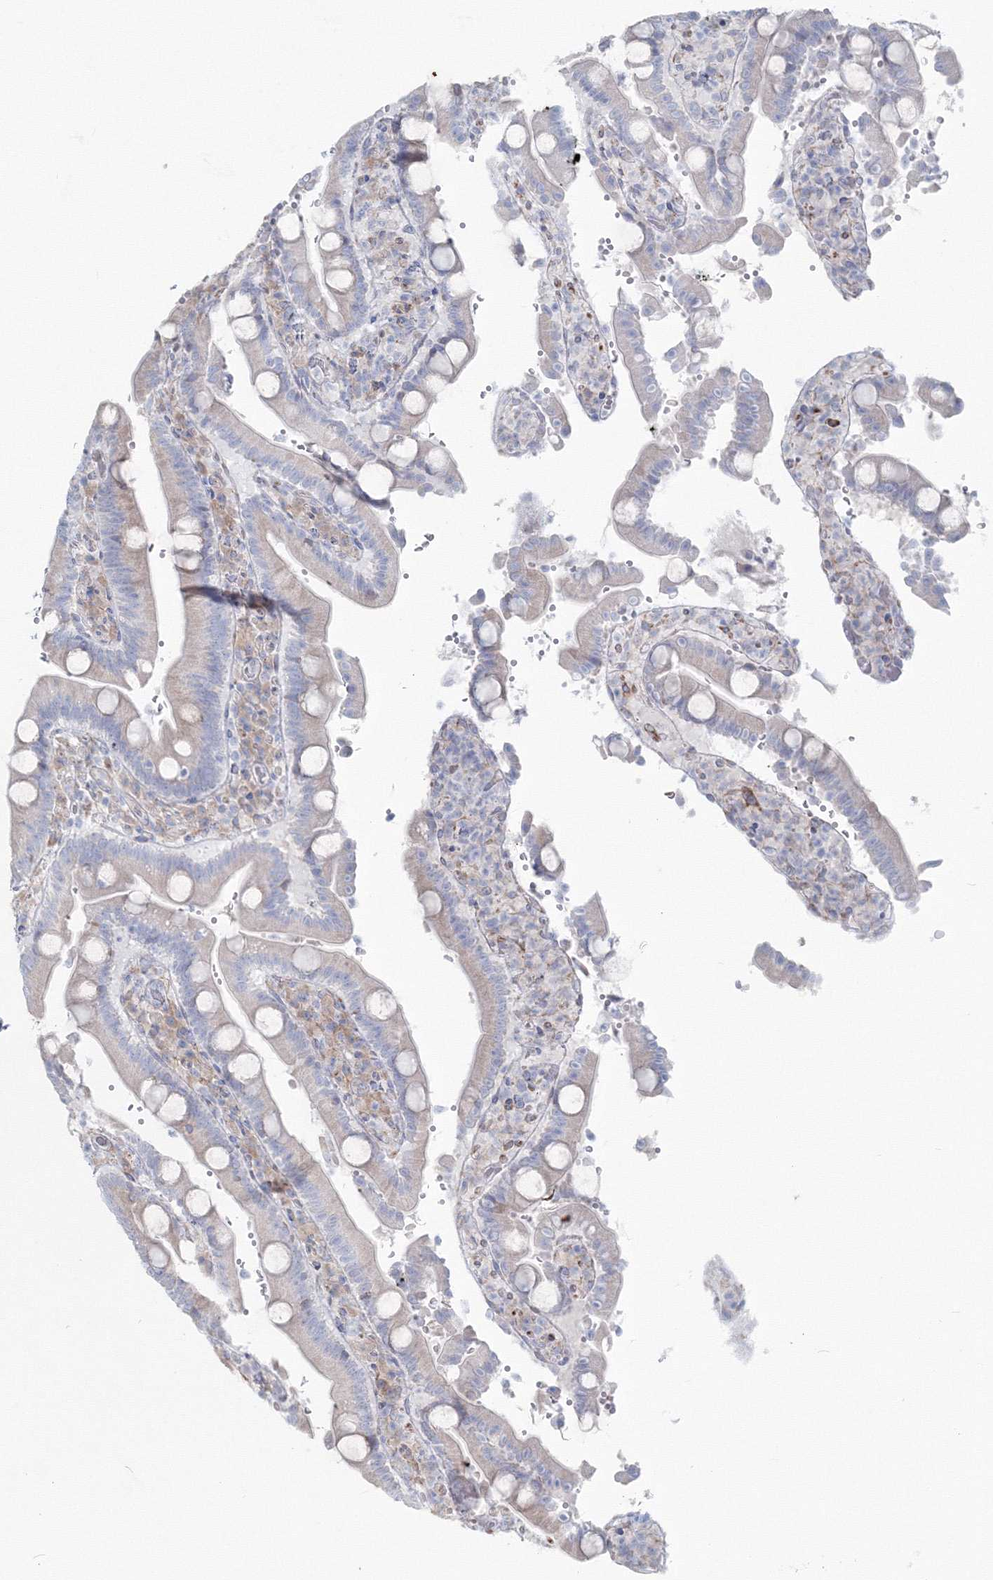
{"staining": {"intensity": "moderate", "quantity": "<25%", "location": "cytoplasmic/membranous"}, "tissue": "duodenum", "cell_type": "Glandular cells", "image_type": "normal", "snomed": [{"axis": "morphology", "description": "Normal tissue, NOS"}, {"axis": "topography", "description": "Small intestine, NOS"}], "caption": "A brown stain highlights moderate cytoplasmic/membranous expression of a protein in glandular cells of unremarkable duodenum. (brown staining indicates protein expression, while blue staining denotes nuclei).", "gene": "ENSG00000285283", "patient": {"sex": "female", "age": 71}}